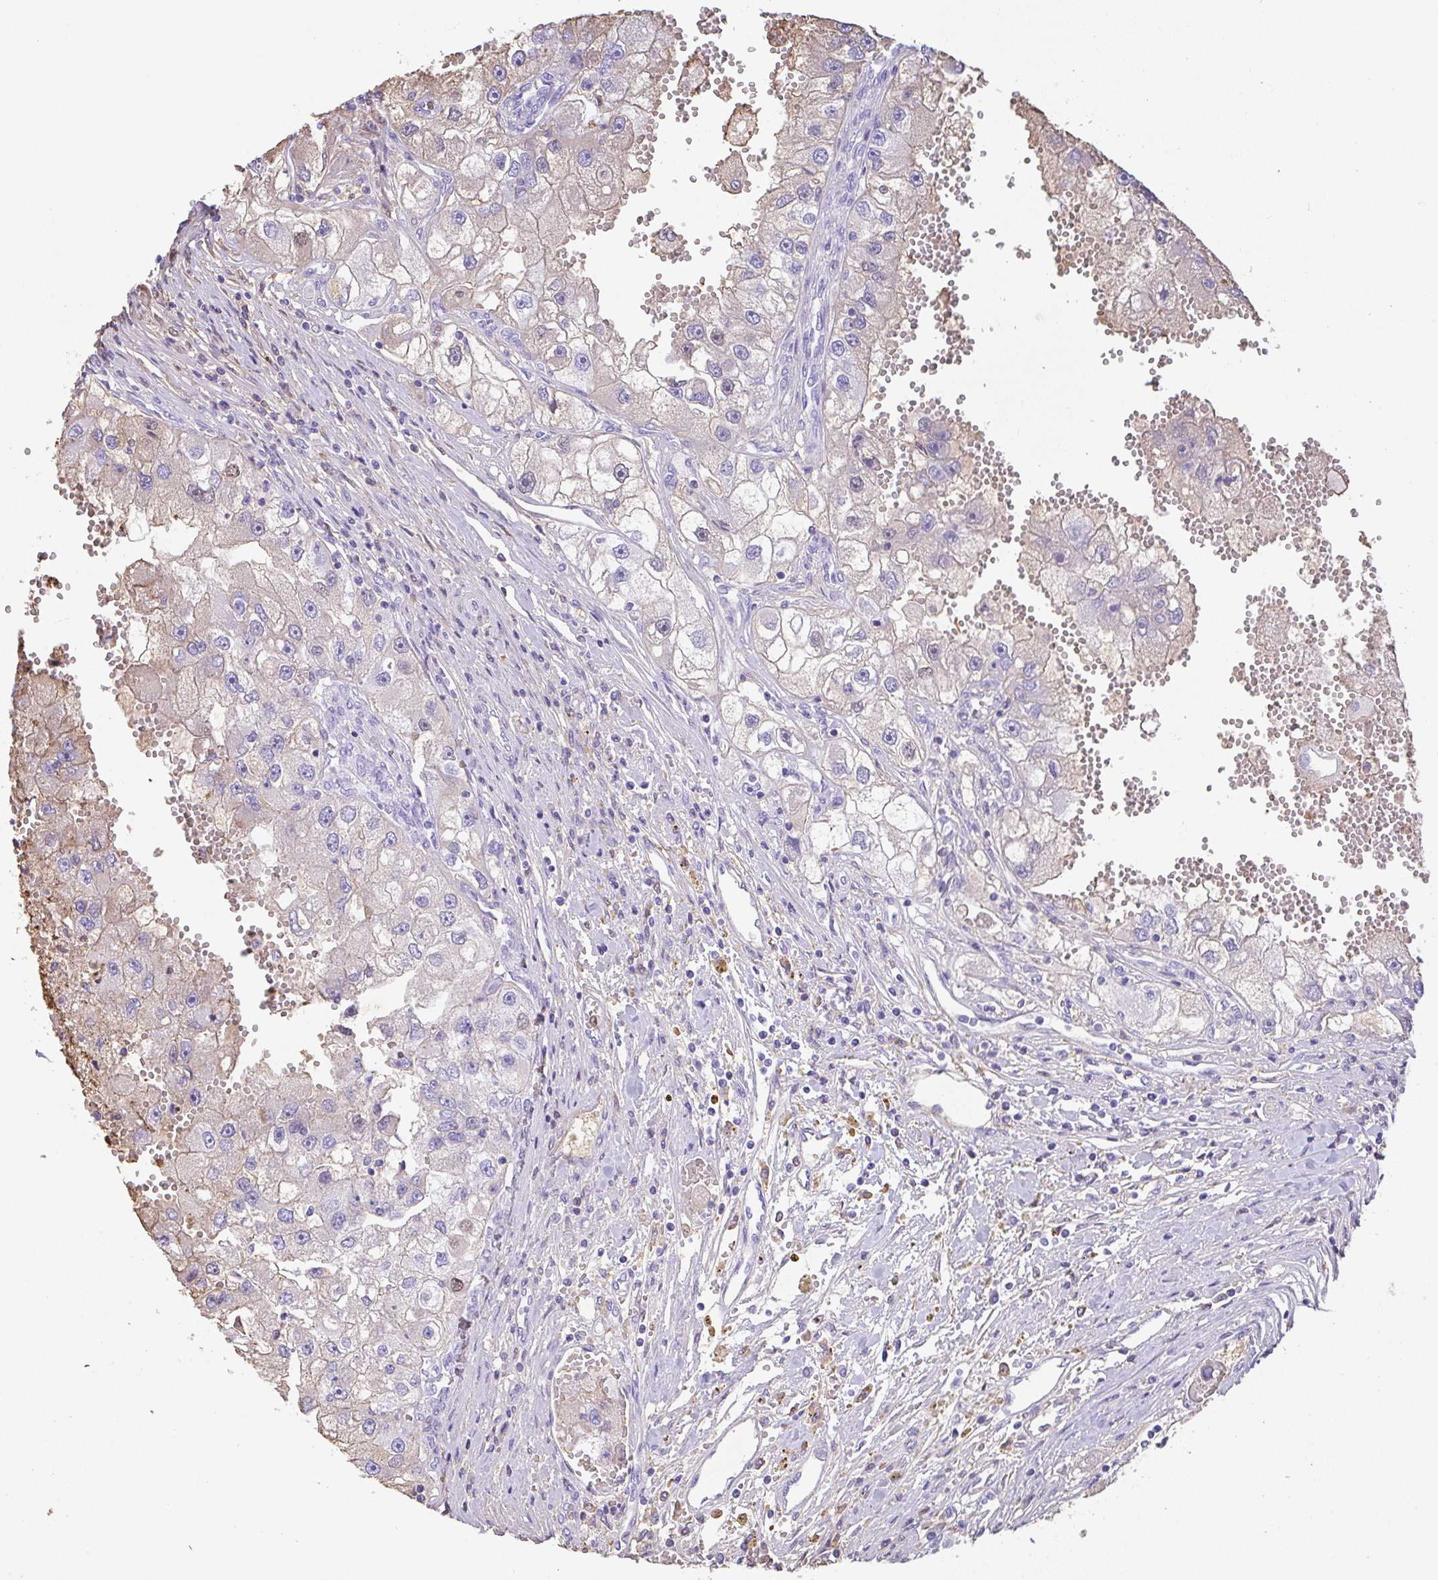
{"staining": {"intensity": "negative", "quantity": "none", "location": "none"}, "tissue": "renal cancer", "cell_type": "Tumor cells", "image_type": "cancer", "snomed": [{"axis": "morphology", "description": "Adenocarcinoma, NOS"}, {"axis": "topography", "description": "Kidney"}], "caption": "Immunohistochemistry of renal cancer demonstrates no expression in tumor cells.", "gene": "HOXC12", "patient": {"sex": "male", "age": 63}}